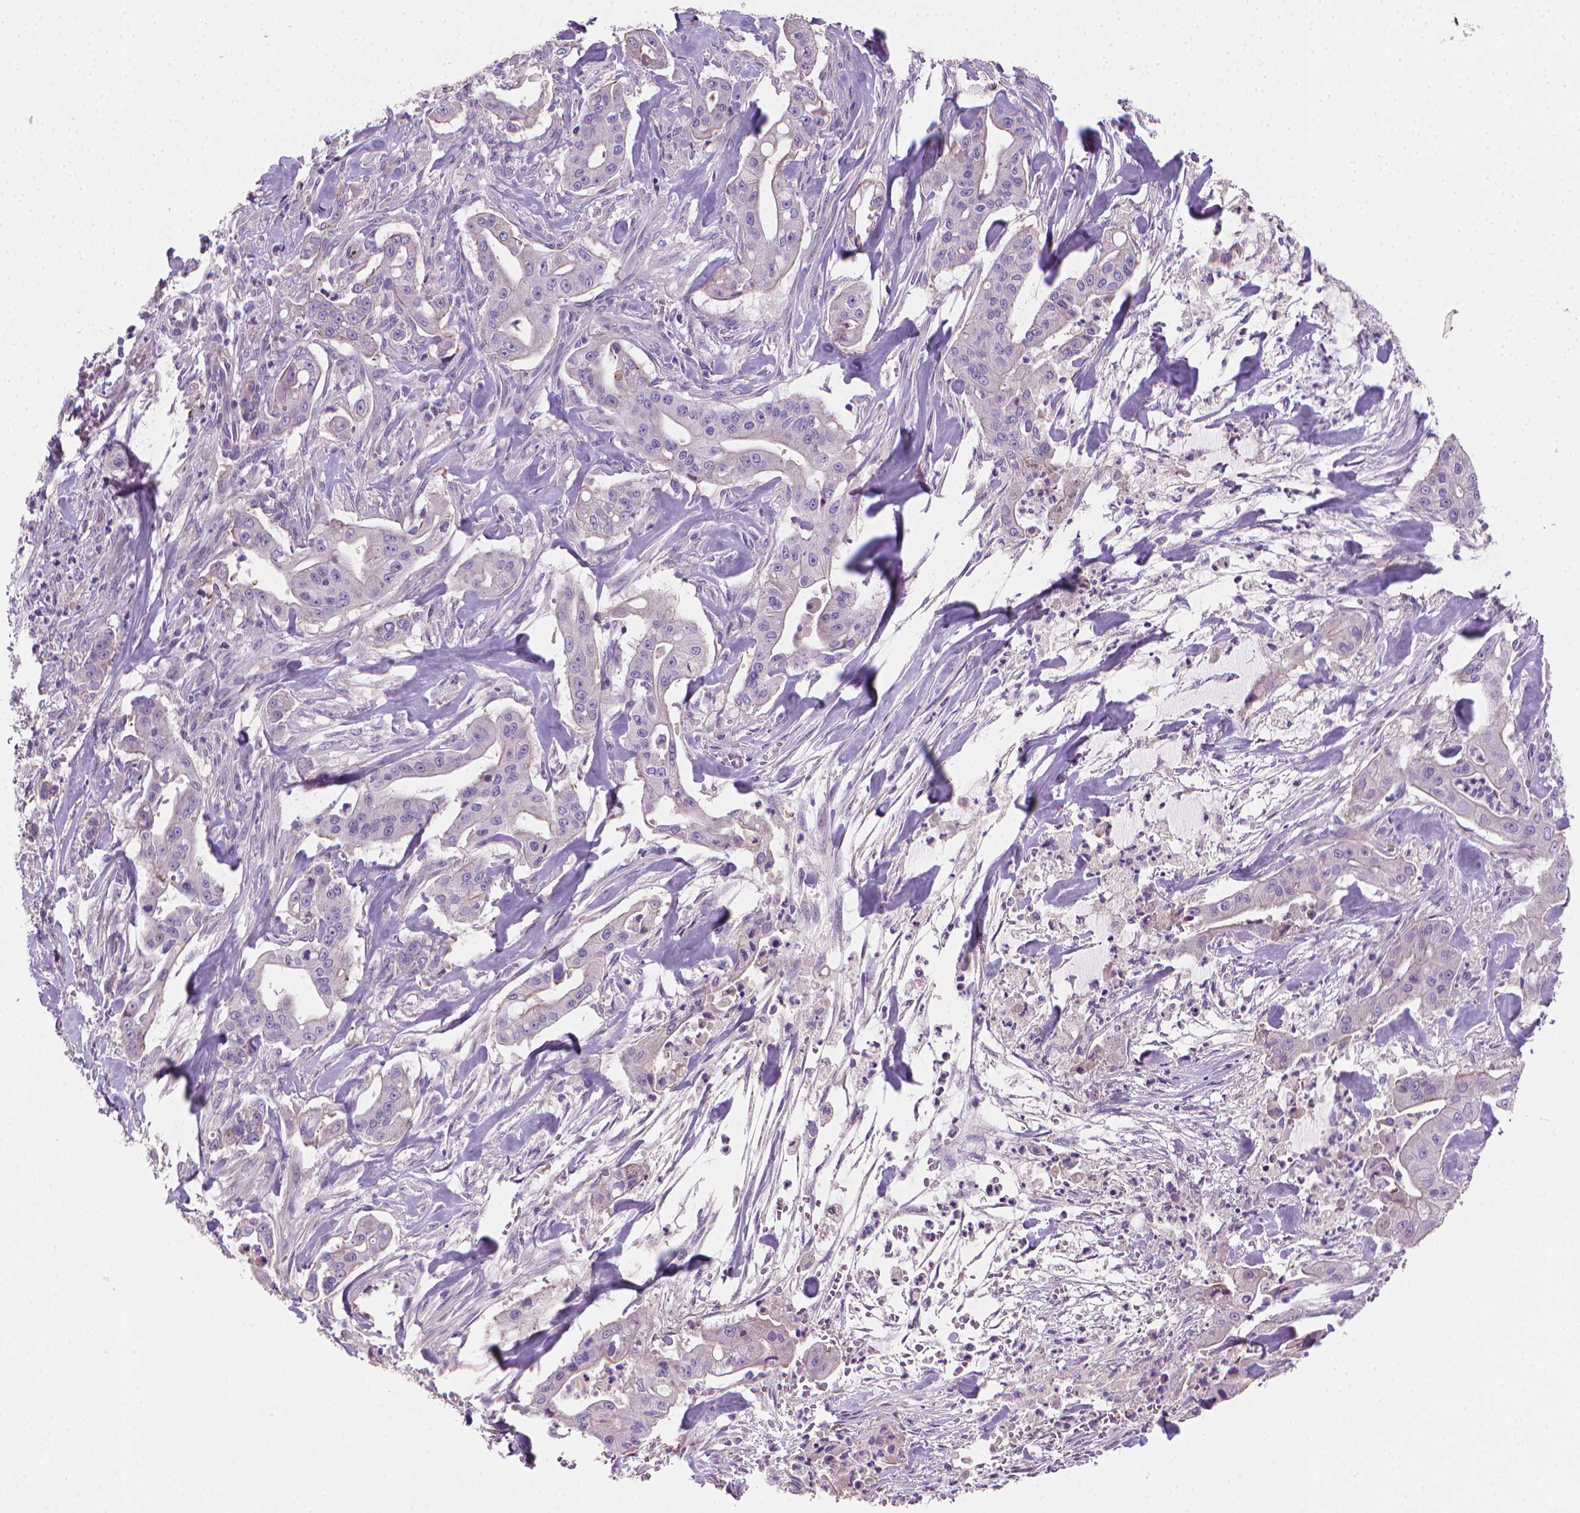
{"staining": {"intensity": "negative", "quantity": "none", "location": "none"}, "tissue": "pancreatic cancer", "cell_type": "Tumor cells", "image_type": "cancer", "snomed": [{"axis": "morphology", "description": "Normal tissue, NOS"}, {"axis": "morphology", "description": "Inflammation, NOS"}, {"axis": "morphology", "description": "Adenocarcinoma, NOS"}, {"axis": "topography", "description": "Pancreas"}], "caption": "Human pancreatic adenocarcinoma stained for a protein using IHC exhibits no staining in tumor cells.", "gene": "CLXN", "patient": {"sex": "male", "age": 57}}